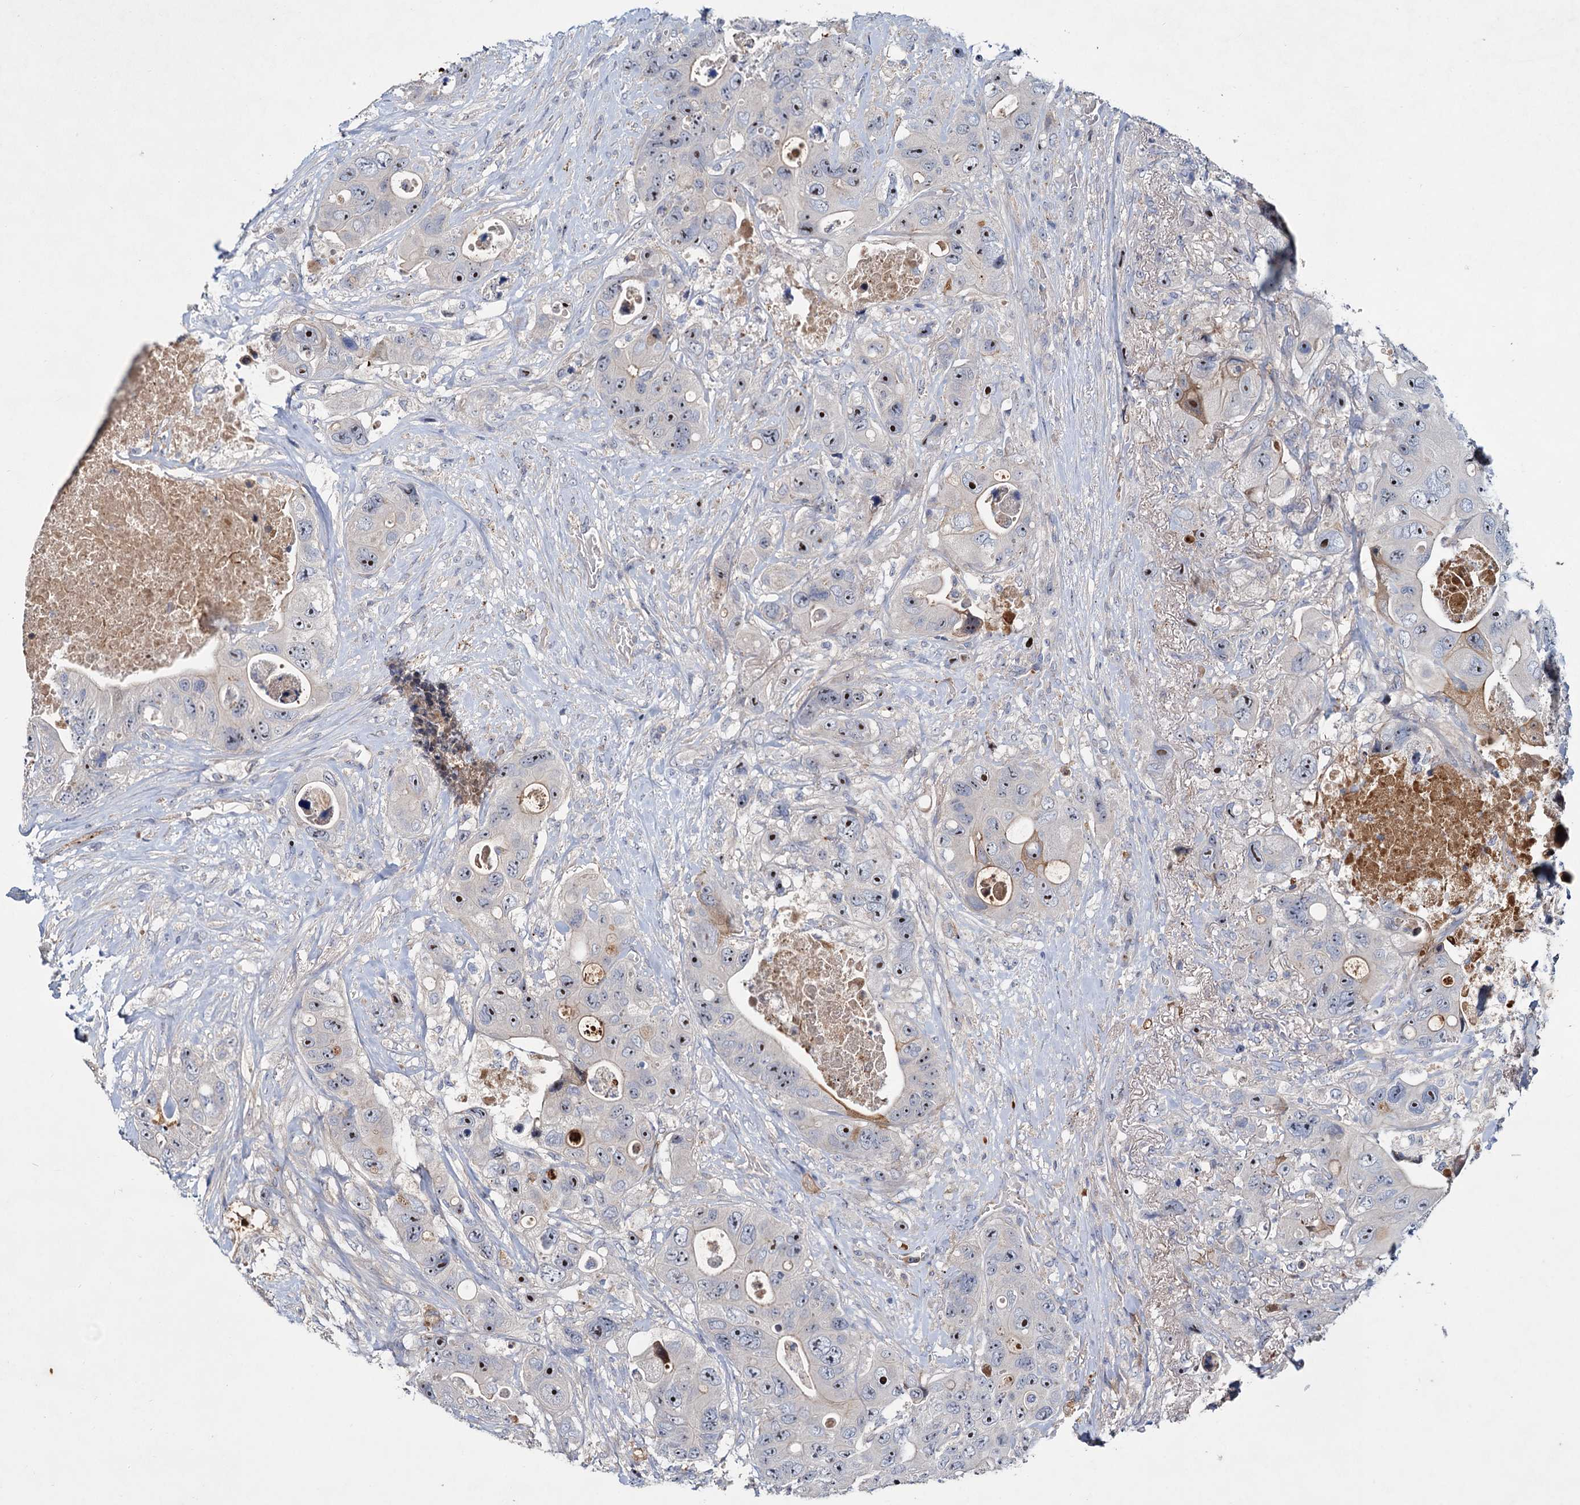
{"staining": {"intensity": "moderate", "quantity": "25%-75%", "location": "nuclear"}, "tissue": "colorectal cancer", "cell_type": "Tumor cells", "image_type": "cancer", "snomed": [{"axis": "morphology", "description": "Adenocarcinoma, NOS"}, {"axis": "topography", "description": "Colon"}], "caption": "A brown stain shows moderate nuclear staining of a protein in human adenocarcinoma (colorectal) tumor cells.", "gene": "CHRD", "patient": {"sex": "female", "age": 46}}